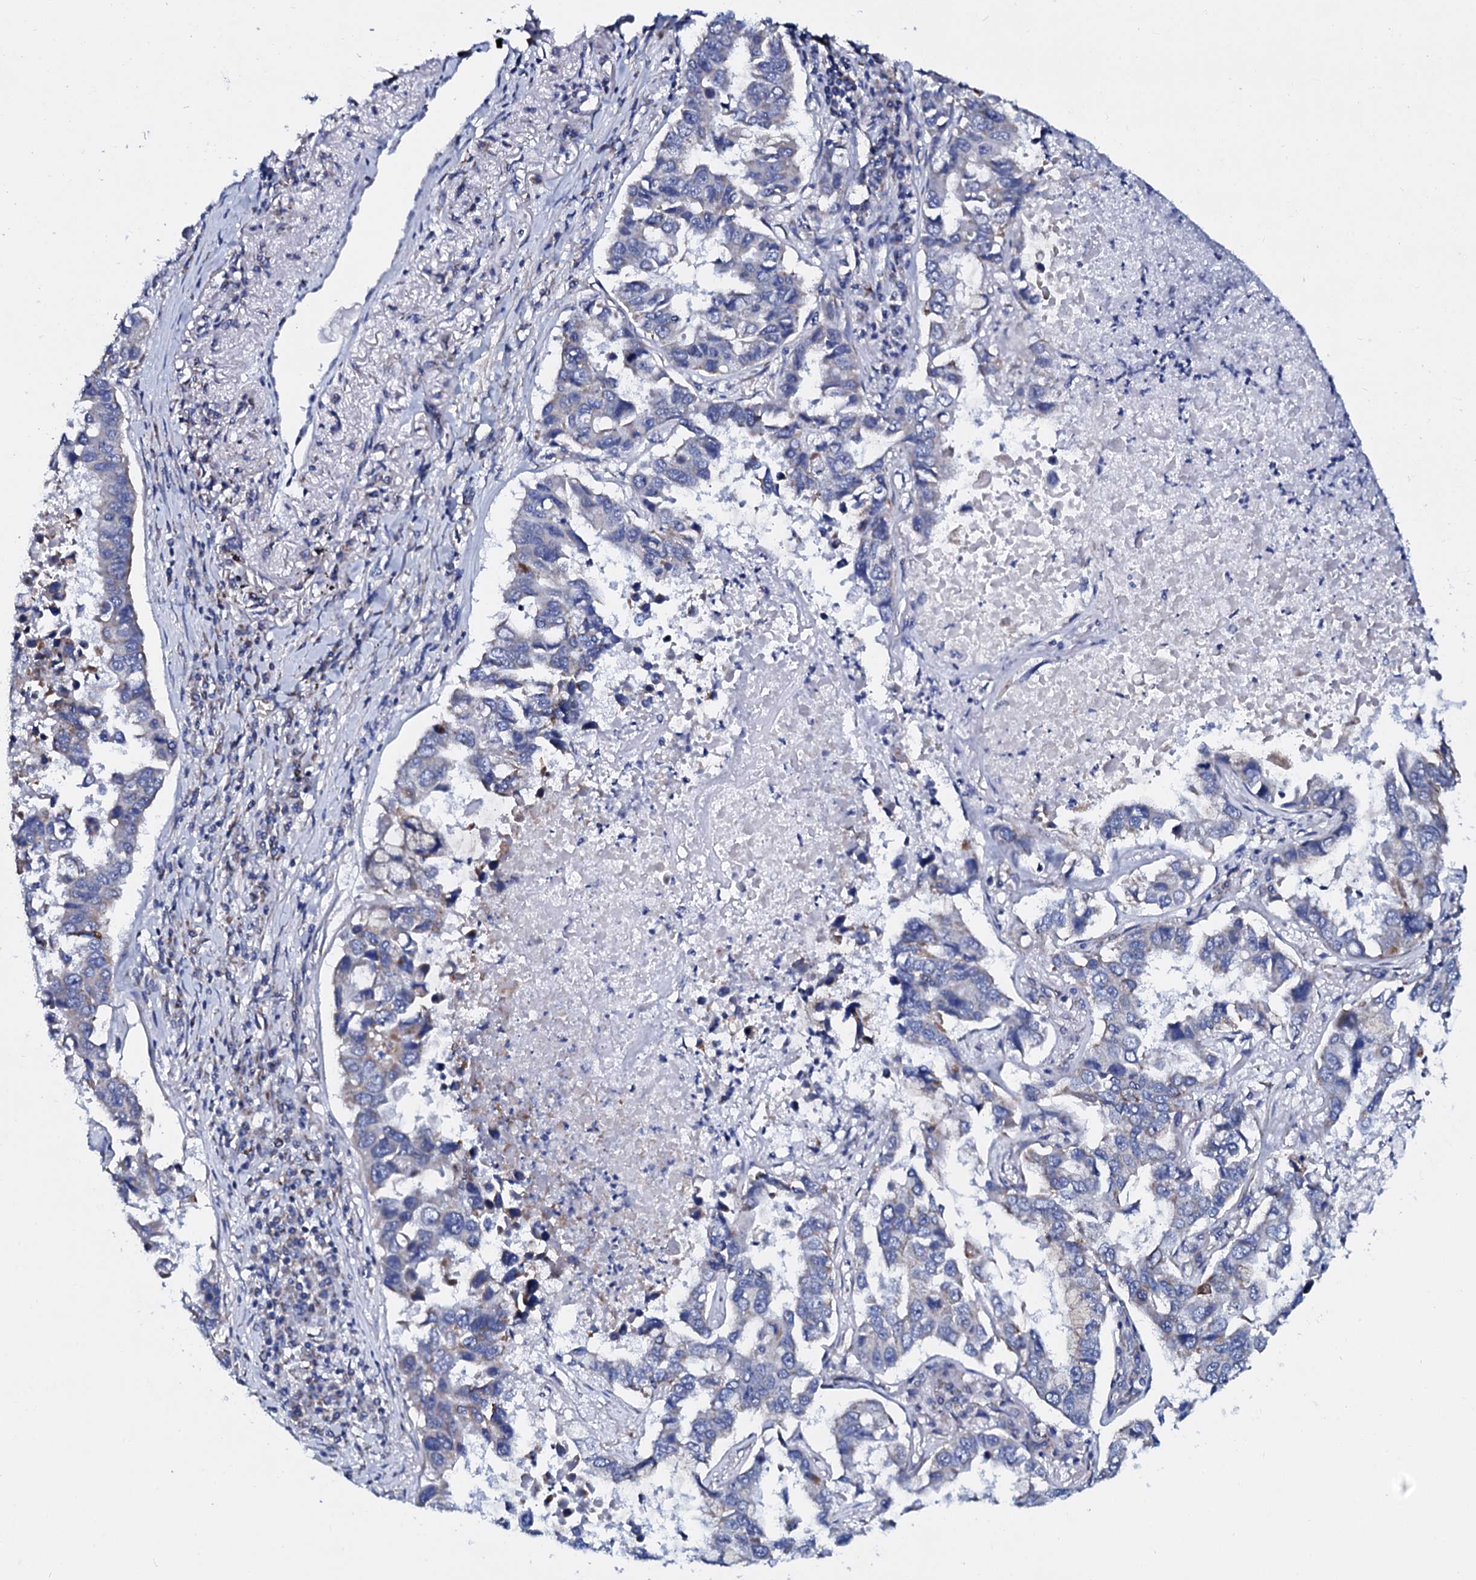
{"staining": {"intensity": "negative", "quantity": "none", "location": "none"}, "tissue": "lung cancer", "cell_type": "Tumor cells", "image_type": "cancer", "snomed": [{"axis": "morphology", "description": "Adenocarcinoma, NOS"}, {"axis": "topography", "description": "Lung"}], "caption": "Tumor cells are negative for protein expression in human lung cancer (adenocarcinoma).", "gene": "SLC37A4", "patient": {"sex": "male", "age": 64}}